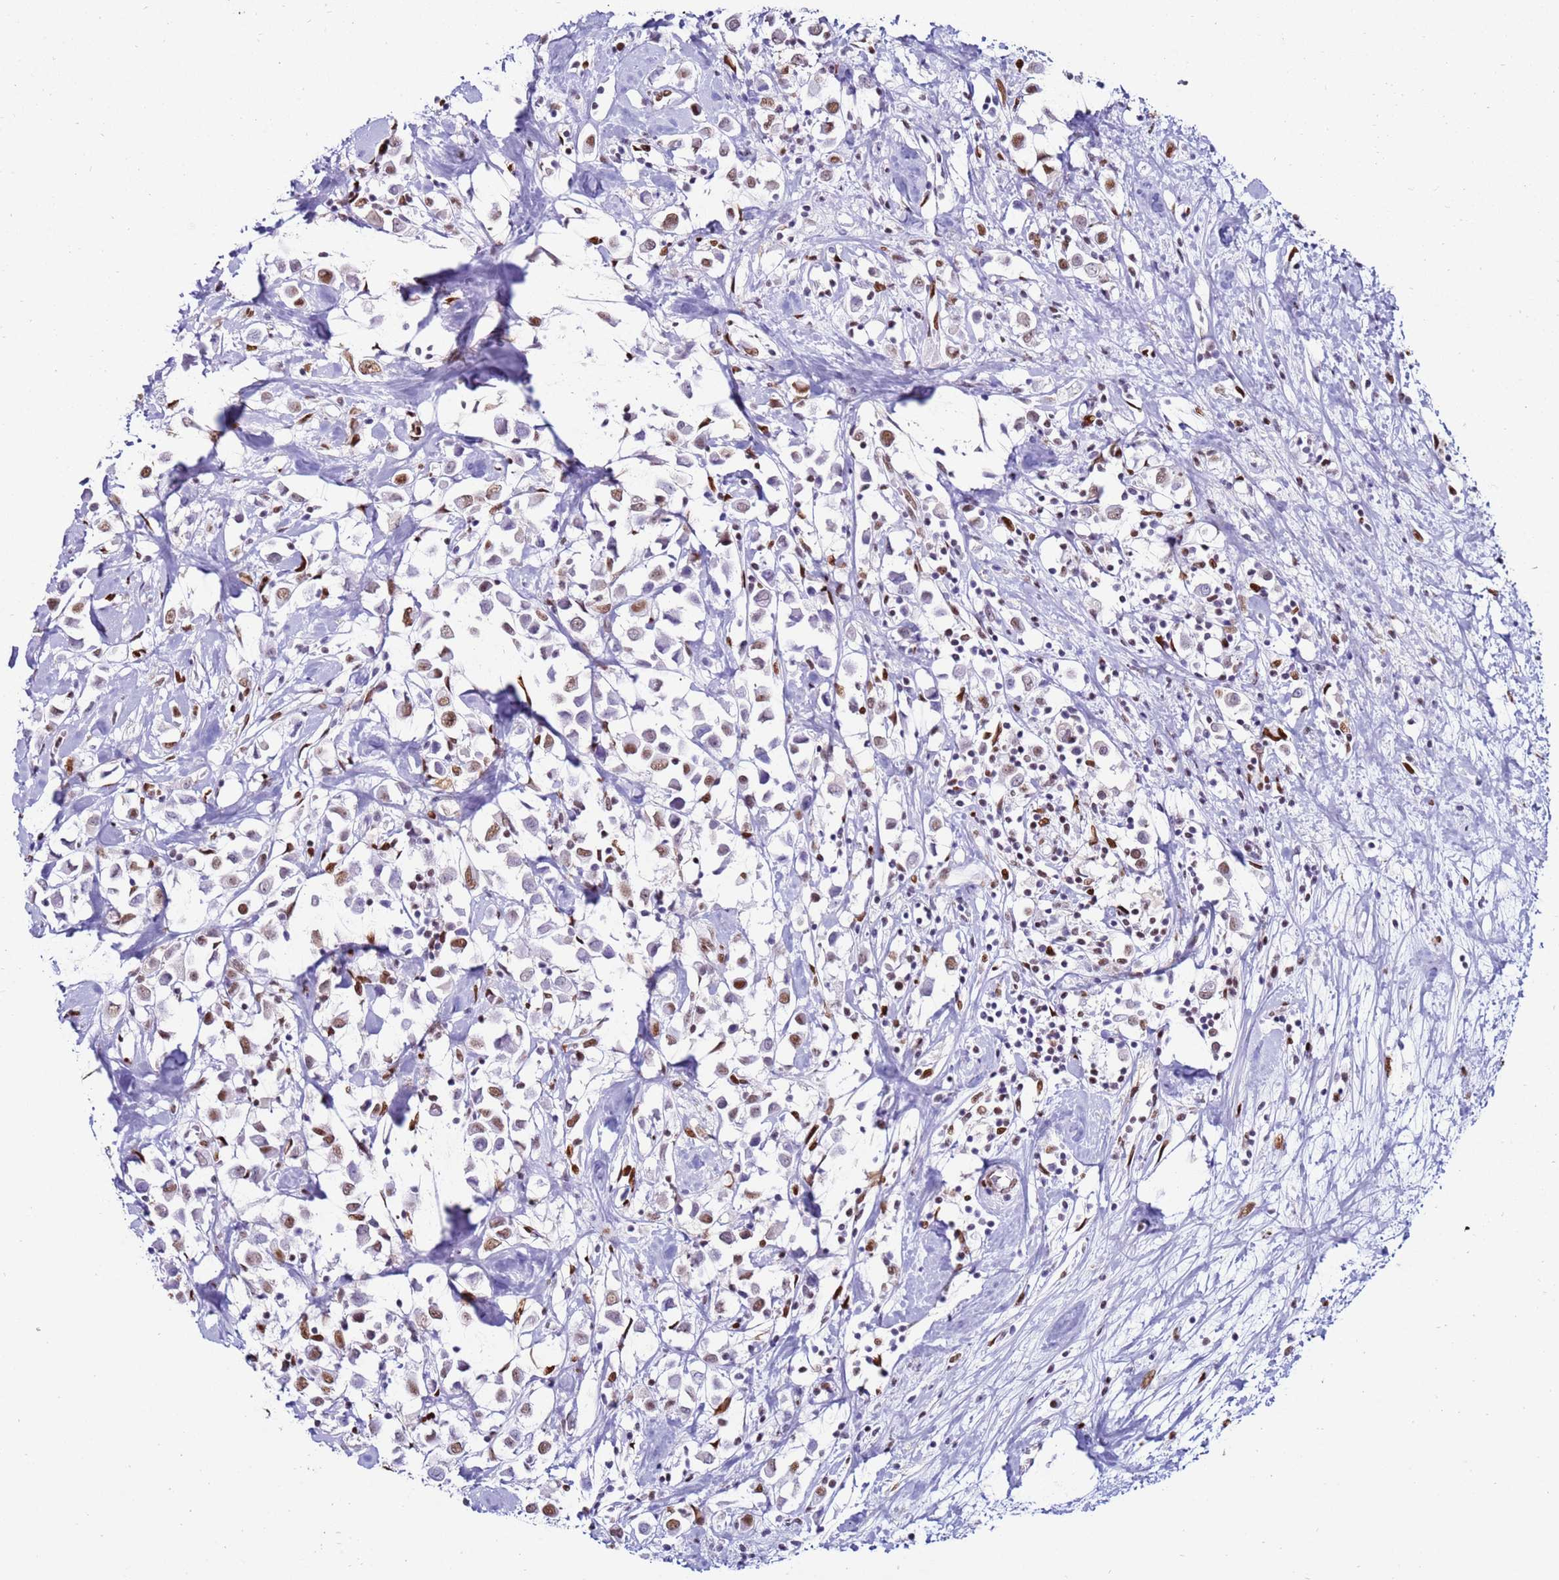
{"staining": {"intensity": "moderate", "quantity": "25%-75%", "location": "nuclear"}, "tissue": "breast cancer", "cell_type": "Tumor cells", "image_type": "cancer", "snomed": [{"axis": "morphology", "description": "Duct carcinoma"}, {"axis": "topography", "description": "Breast"}], "caption": "A brown stain highlights moderate nuclear expression of a protein in breast cancer tumor cells.", "gene": "KPNA4", "patient": {"sex": "female", "age": 61}}